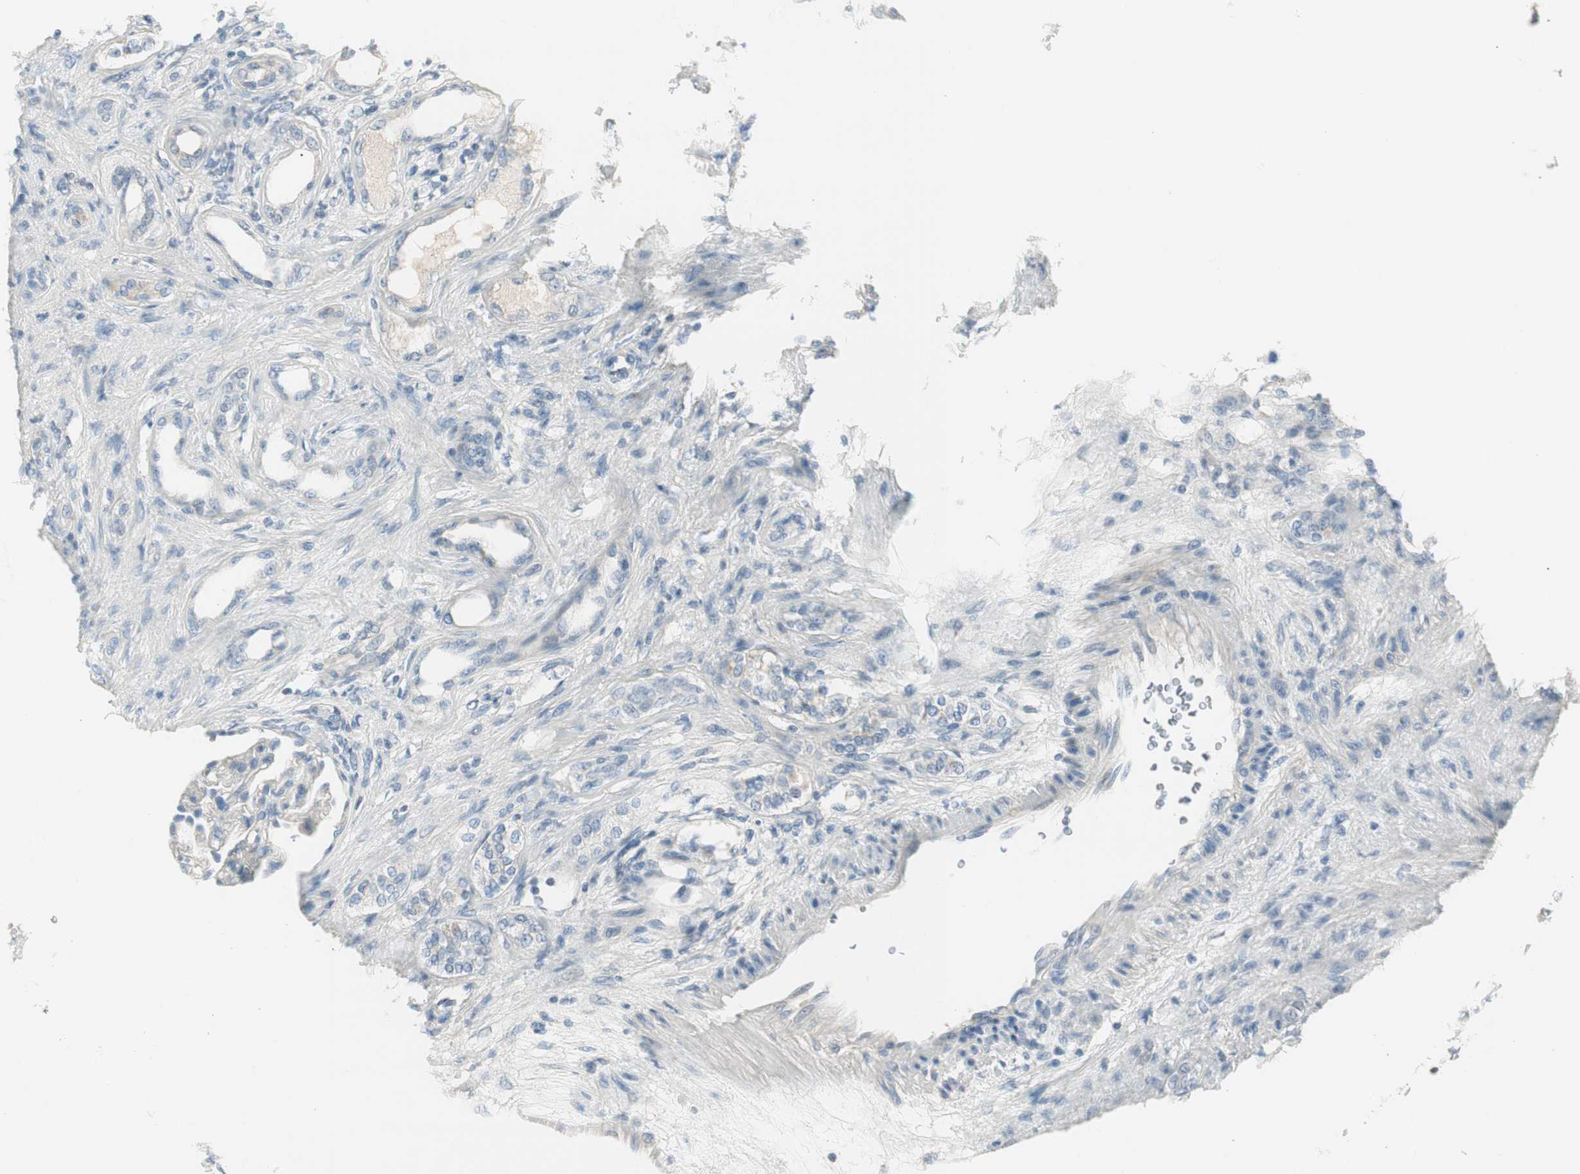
{"staining": {"intensity": "negative", "quantity": "none", "location": "none"}, "tissue": "renal cancer", "cell_type": "Tumor cells", "image_type": "cancer", "snomed": [{"axis": "morphology", "description": "Adenocarcinoma, NOS"}, {"axis": "topography", "description": "Kidney"}], "caption": "Tumor cells show no significant protein staining in renal cancer (adenocarcinoma). (Stains: DAB immunohistochemistry with hematoxylin counter stain, Microscopy: brightfield microscopy at high magnification).", "gene": "EVA1A", "patient": {"sex": "female", "age": 83}}